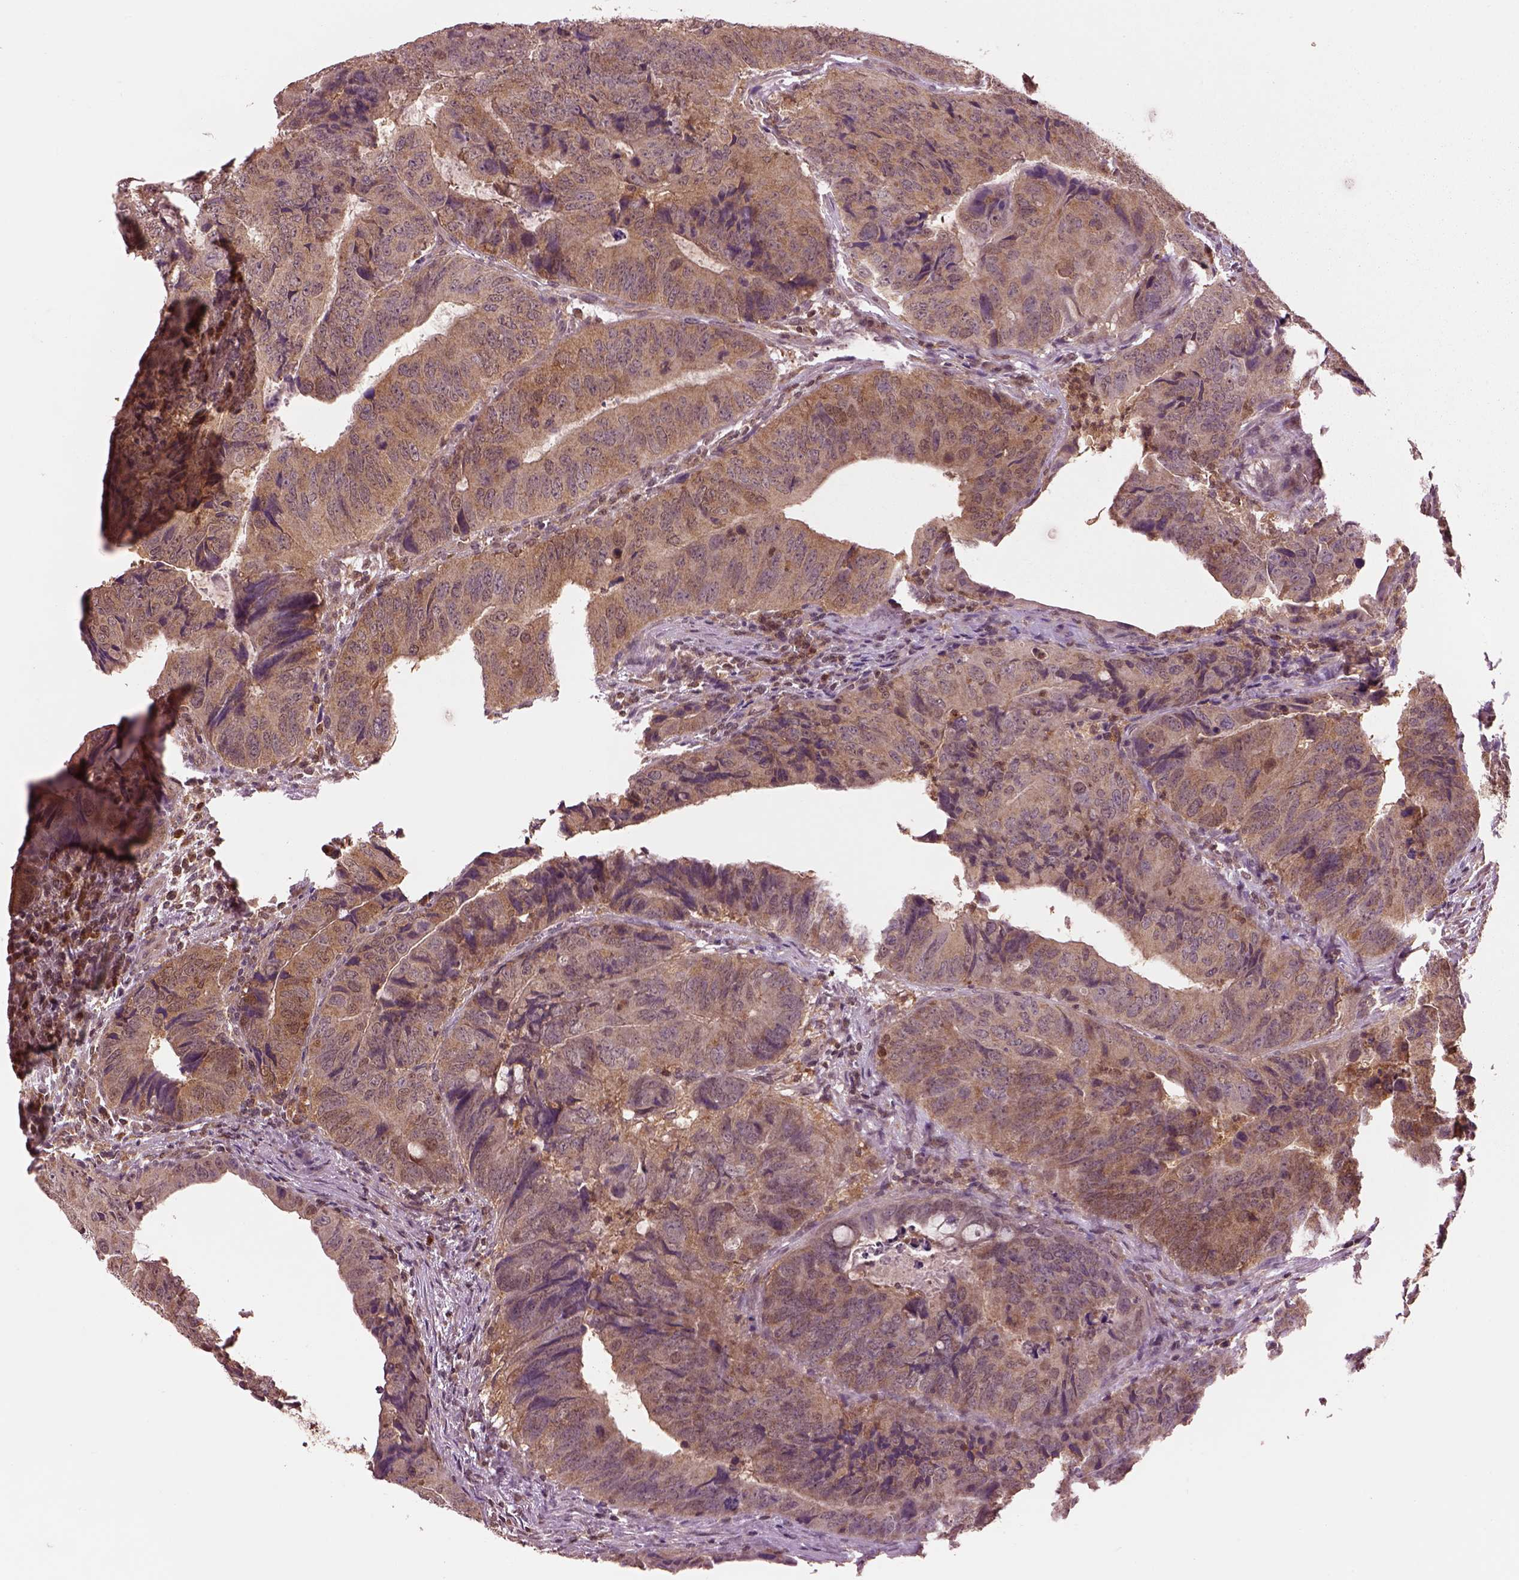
{"staining": {"intensity": "moderate", "quantity": ">75%", "location": "cytoplasmic/membranous"}, "tissue": "colorectal cancer", "cell_type": "Tumor cells", "image_type": "cancer", "snomed": [{"axis": "morphology", "description": "Adenocarcinoma, NOS"}, {"axis": "topography", "description": "Colon"}], "caption": "Immunohistochemistry staining of colorectal cancer, which exhibits medium levels of moderate cytoplasmic/membranous expression in about >75% of tumor cells indicating moderate cytoplasmic/membranous protein expression. The staining was performed using DAB (brown) for protein detection and nuclei were counterstained in hematoxylin (blue).", "gene": "MDP1", "patient": {"sex": "male", "age": 79}}